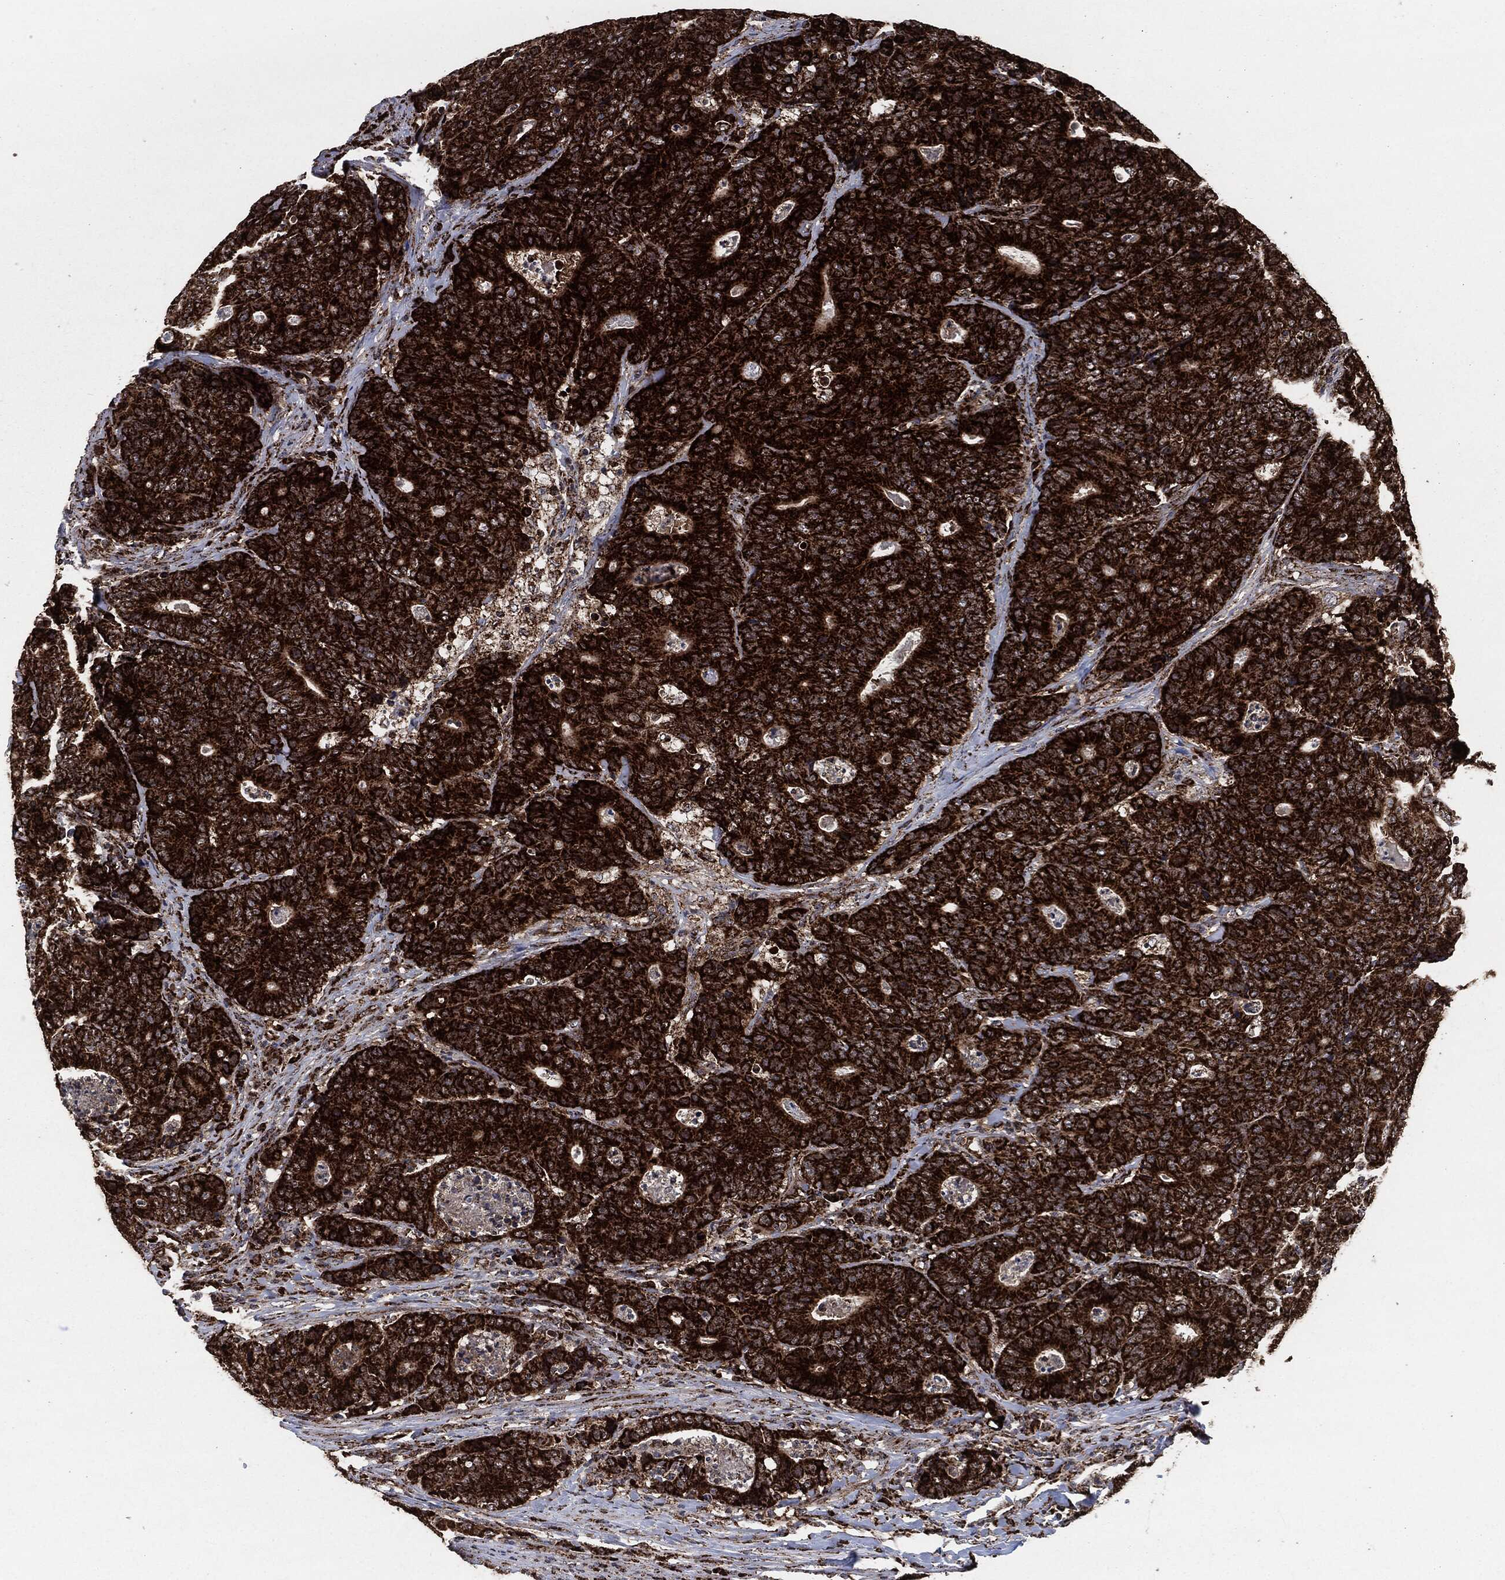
{"staining": {"intensity": "strong", "quantity": ">75%", "location": "cytoplasmic/membranous"}, "tissue": "colorectal cancer", "cell_type": "Tumor cells", "image_type": "cancer", "snomed": [{"axis": "morphology", "description": "Adenocarcinoma, NOS"}, {"axis": "topography", "description": "Colon"}], "caption": "A histopathology image showing strong cytoplasmic/membranous expression in about >75% of tumor cells in colorectal cancer, as visualized by brown immunohistochemical staining.", "gene": "FH", "patient": {"sex": "male", "age": 70}}